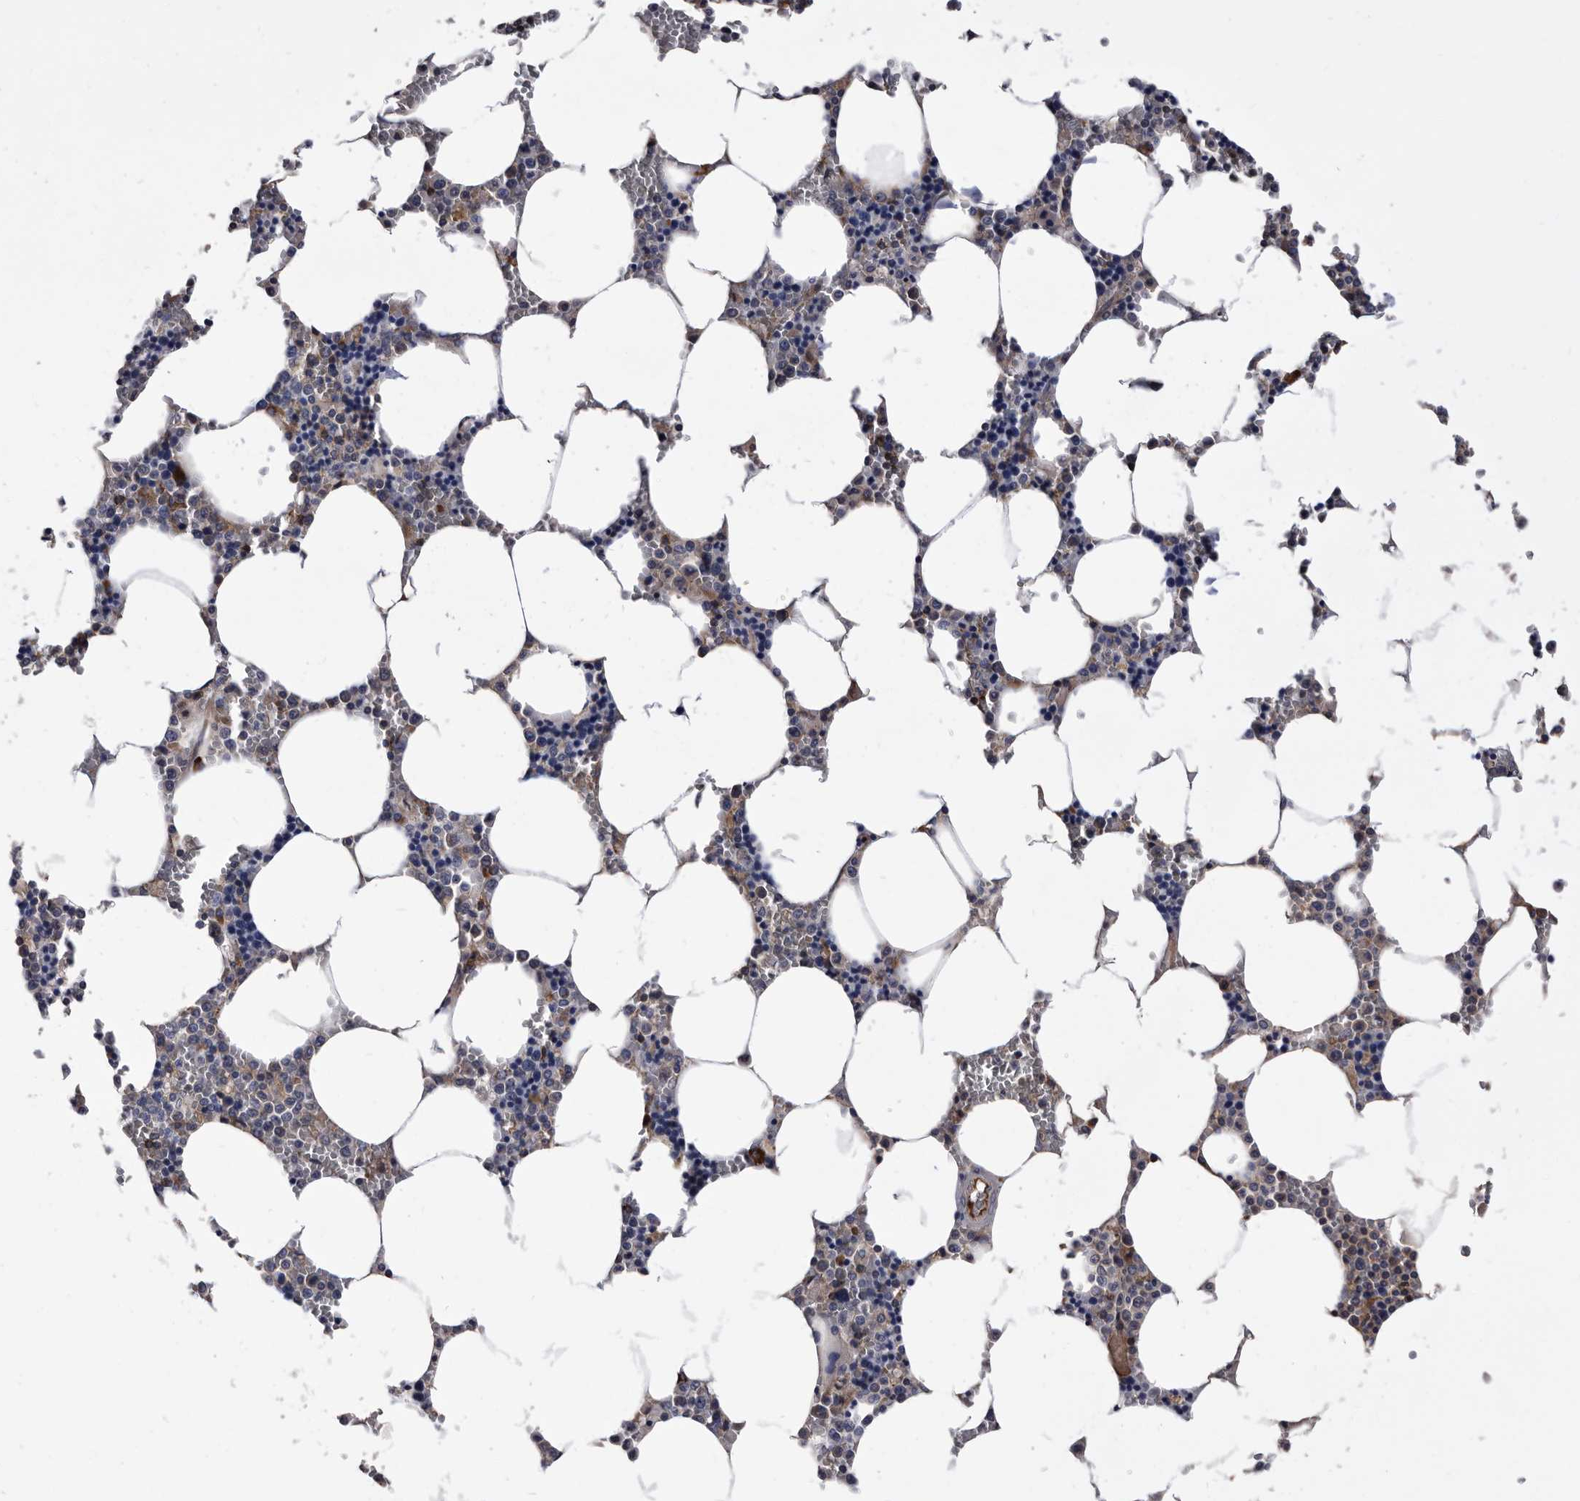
{"staining": {"intensity": "weak", "quantity": ">75%", "location": "cytoplasmic/membranous"}, "tissue": "bone marrow", "cell_type": "Hematopoietic cells", "image_type": "normal", "snomed": [{"axis": "morphology", "description": "Normal tissue, NOS"}, {"axis": "topography", "description": "Bone marrow"}], "caption": "A low amount of weak cytoplasmic/membranous positivity is appreciated in approximately >75% of hematopoietic cells in unremarkable bone marrow.", "gene": "DTNBP1", "patient": {"sex": "male", "age": 70}}